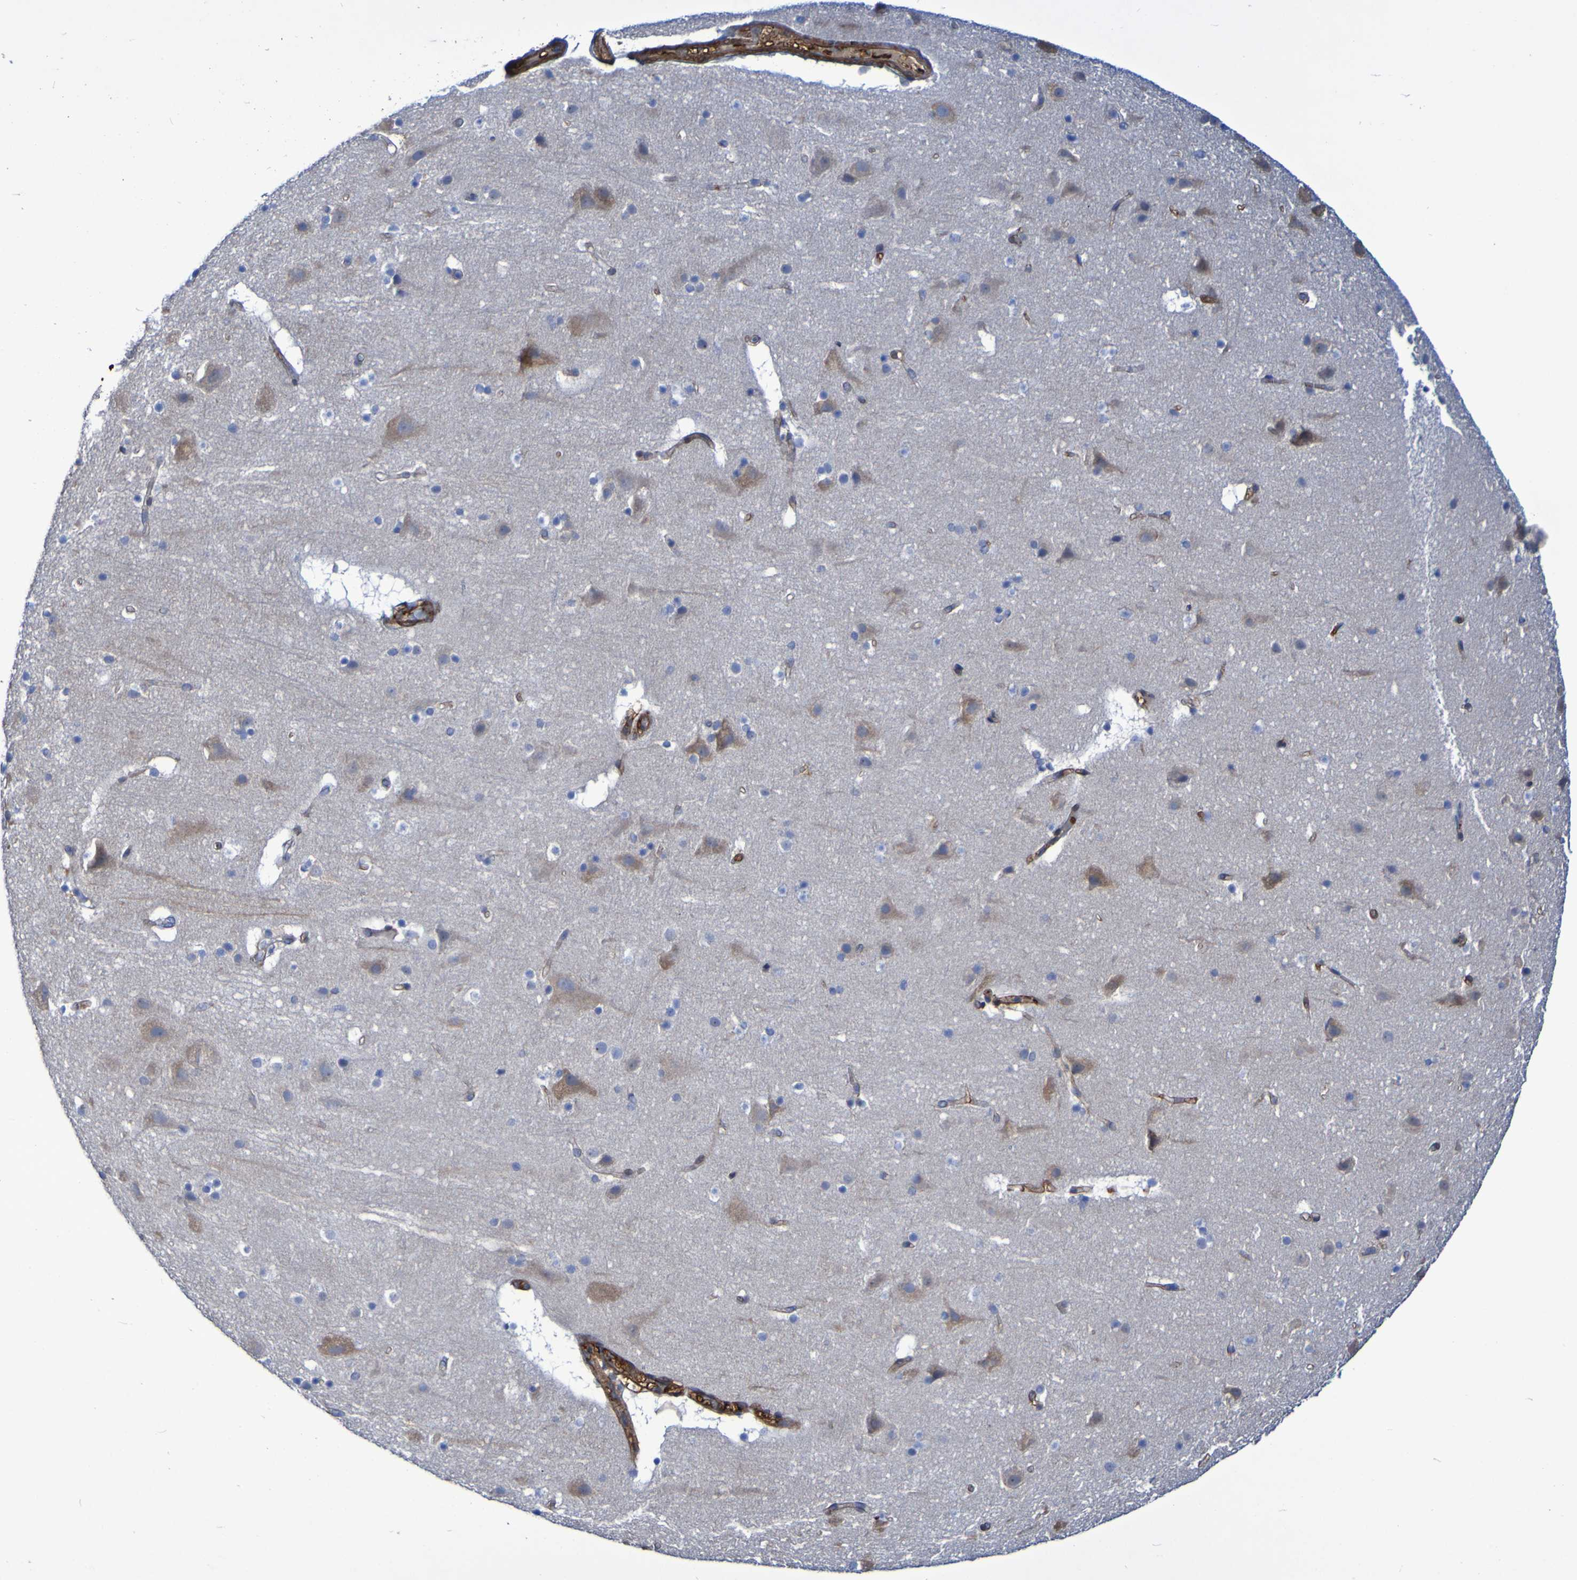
{"staining": {"intensity": "moderate", "quantity": ">75%", "location": "cytoplasmic/membranous"}, "tissue": "cerebral cortex", "cell_type": "Endothelial cells", "image_type": "normal", "snomed": [{"axis": "morphology", "description": "Normal tissue, NOS"}, {"axis": "topography", "description": "Cerebral cortex"}], "caption": "Immunohistochemical staining of benign cerebral cortex shows >75% levels of moderate cytoplasmic/membranous protein staining in about >75% of endothelial cells. The staining is performed using DAB brown chromogen to label protein expression. The nuclei are counter-stained blue using hematoxylin.", "gene": "LPP", "patient": {"sex": "male", "age": 45}}